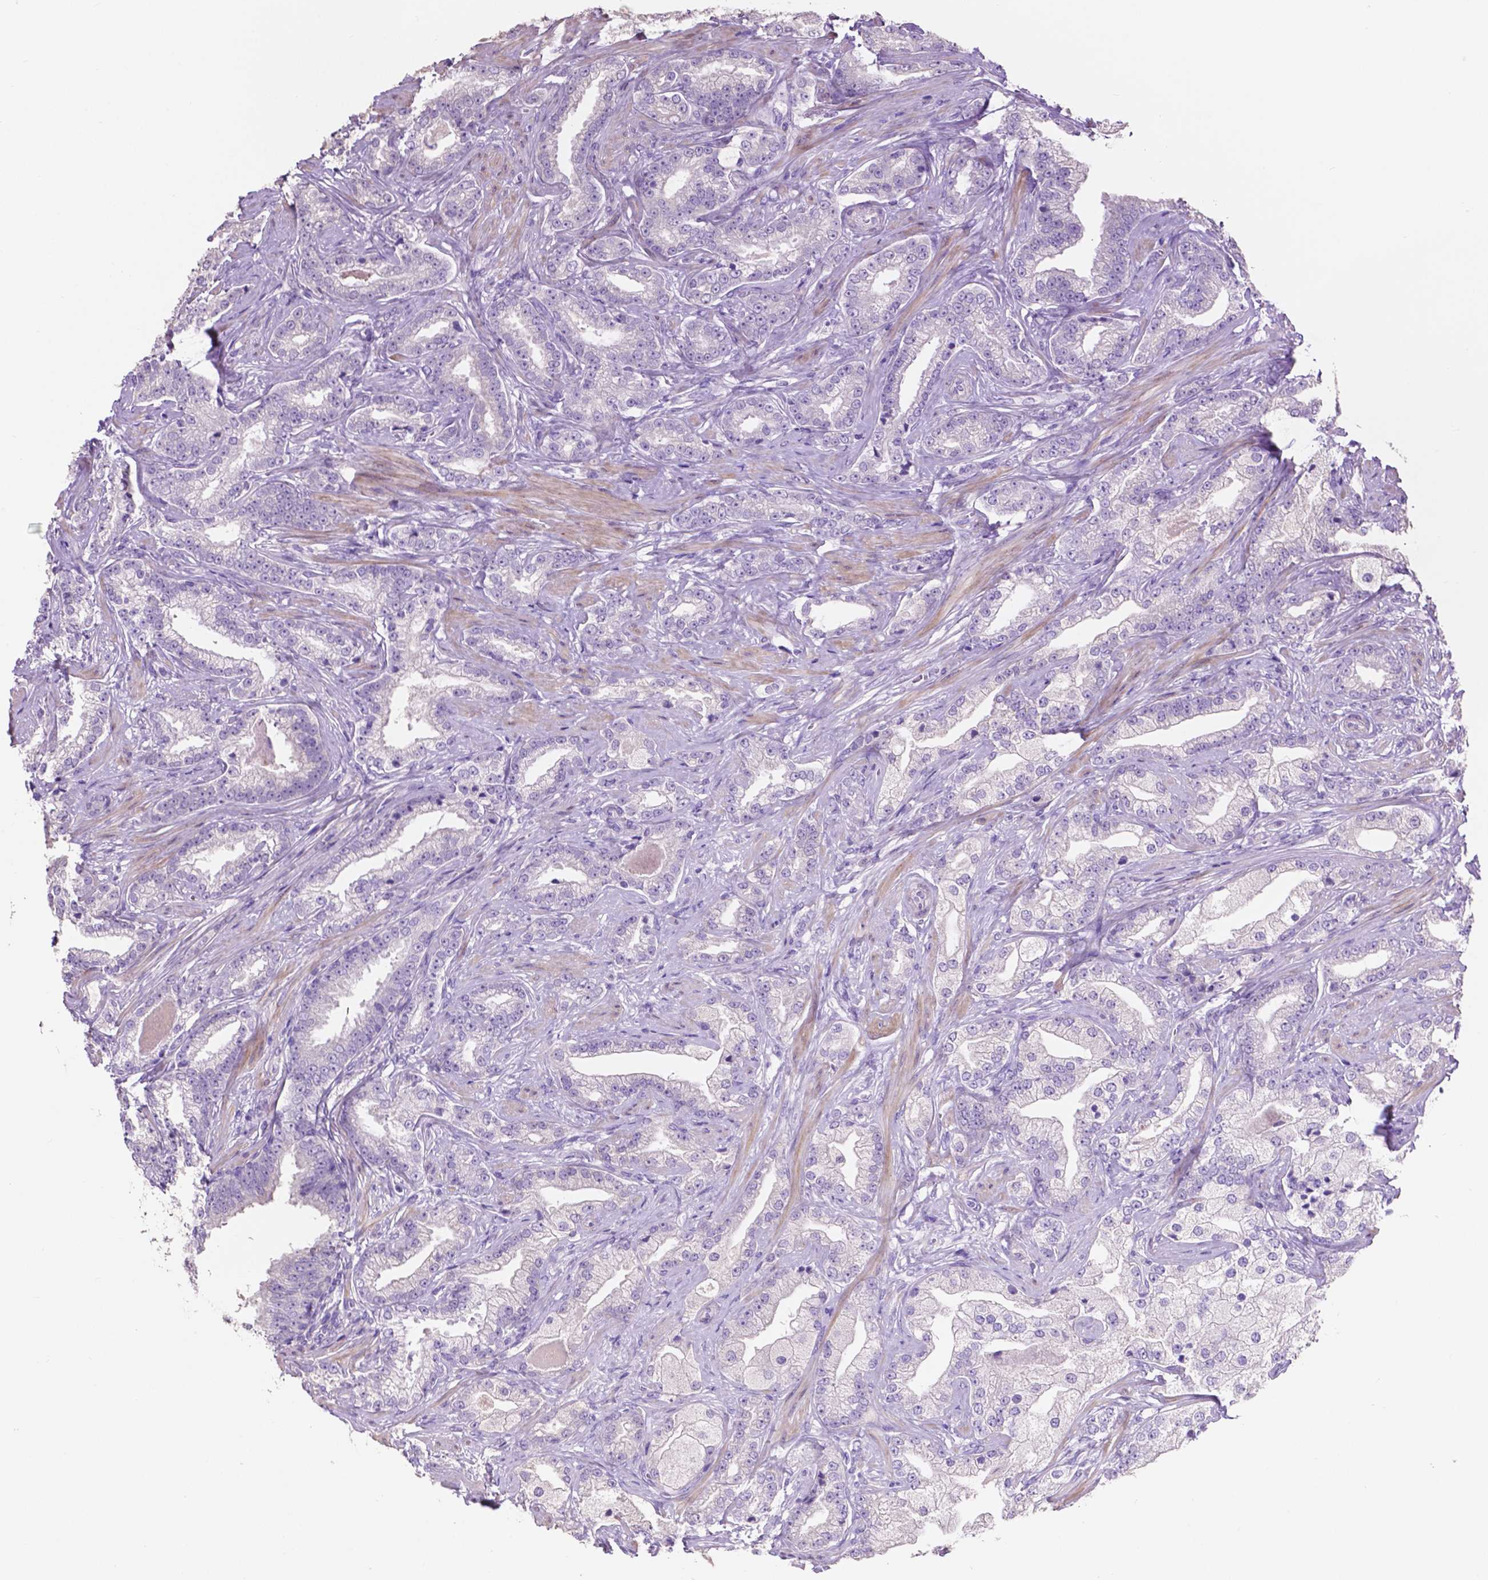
{"staining": {"intensity": "negative", "quantity": "none", "location": "none"}, "tissue": "prostate cancer", "cell_type": "Tumor cells", "image_type": "cancer", "snomed": [{"axis": "morphology", "description": "Adenocarcinoma, Low grade"}, {"axis": "topography", "description": "Prostate"}], "caption": "Micrograph shows no protein positivity in tumor cells of low-grade adenocarcinoma (prostate) tissue.", "gene": "CLDN17", "patient": {"sex": "male", "age": 61}}